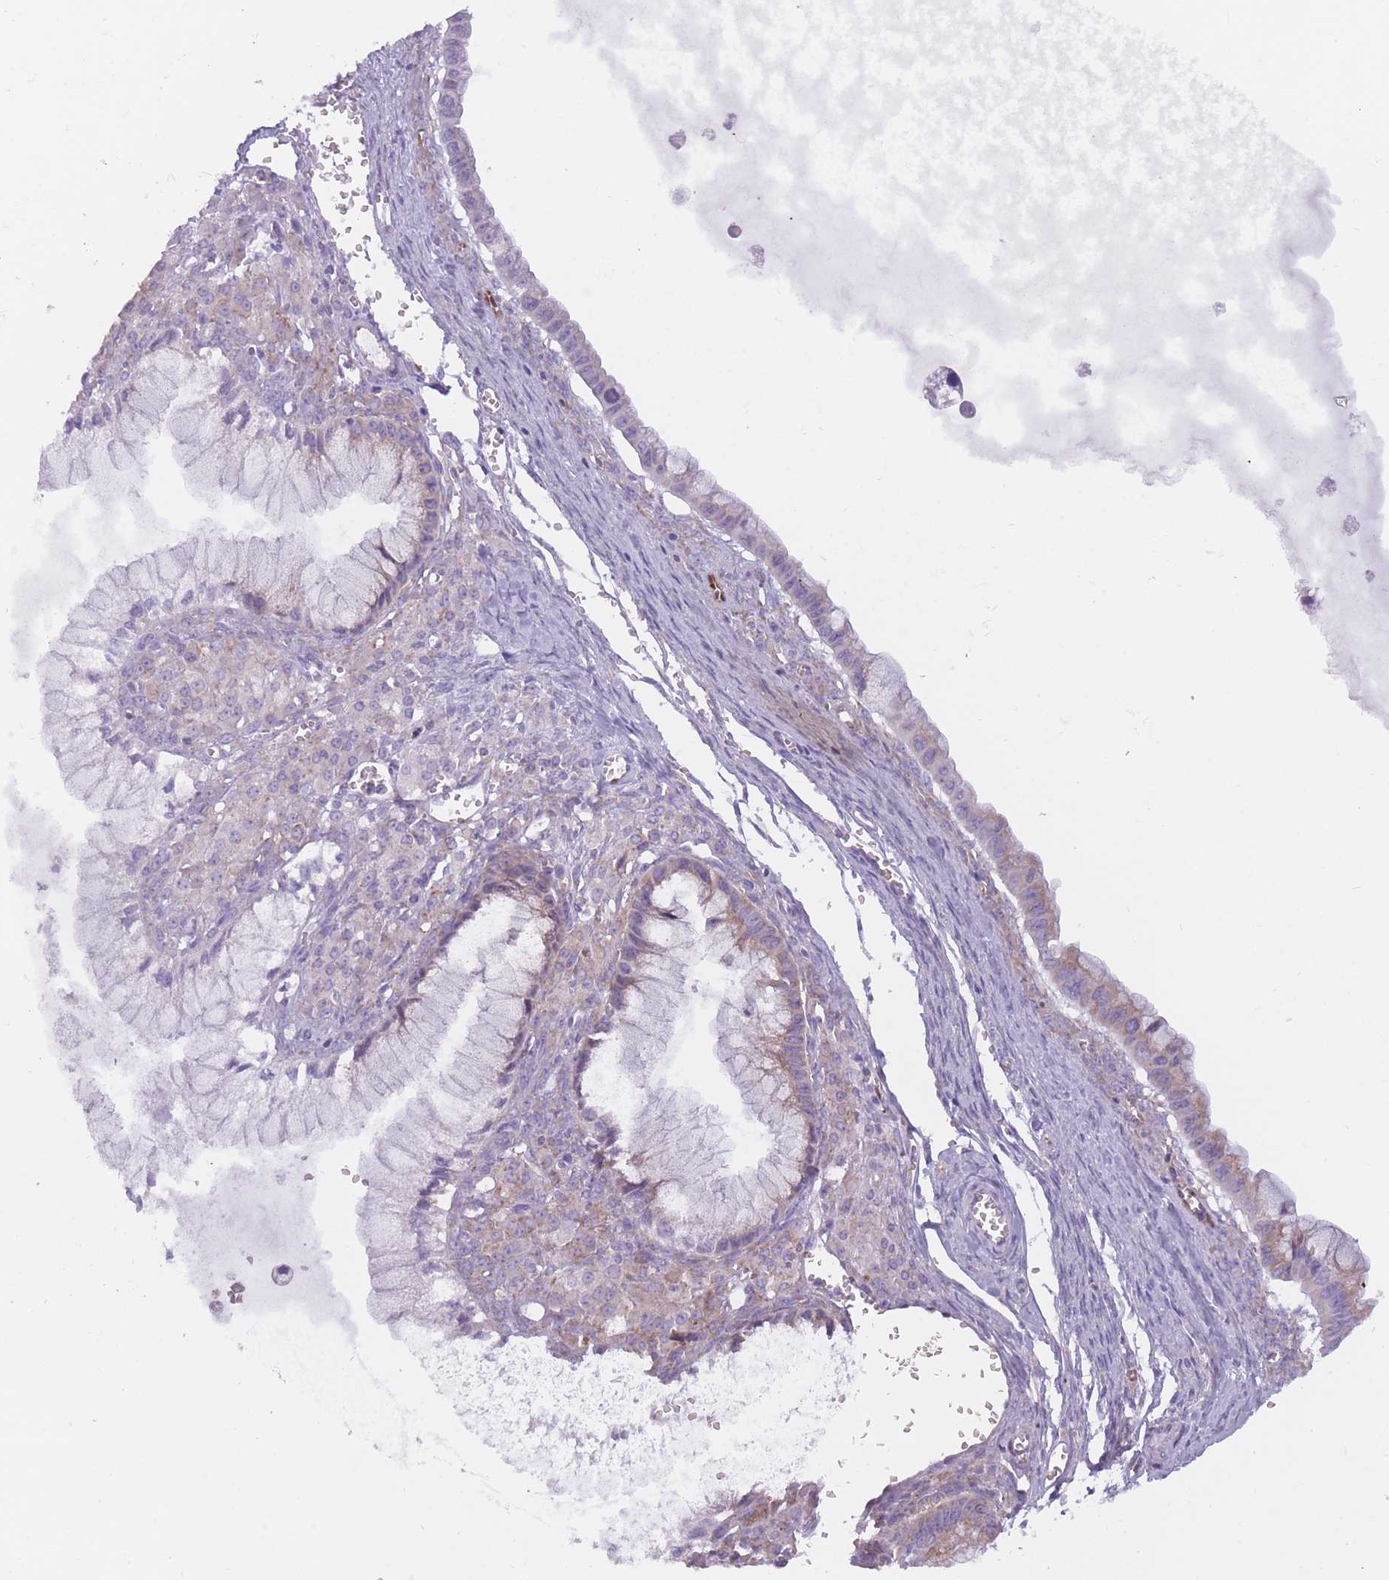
{"staining": {"intensity": "weak", "quantity": "25%-75%", "location": "cytoplasmic/membranous"}, "tissue": "ovarian cancer", "cell_type": "Tumor cells", "image_type": "cancer", "snomed": [{"axis": "morphology", "description": "Cystadenocarcinoma, mucinous, NOS"}, {"axis": "topography", "description": "Ovary"}], "caption": "DAB (3,3'-diaminobenzidine) immunohistochemical staining of ovarian mucinous cystadenocarcinoma displays weak cytoplasmic/membranous protein staining in about 25%-75% of tumor cells.", "gene": "RPL18", "patient": {"sex": "female", "age": 59}}